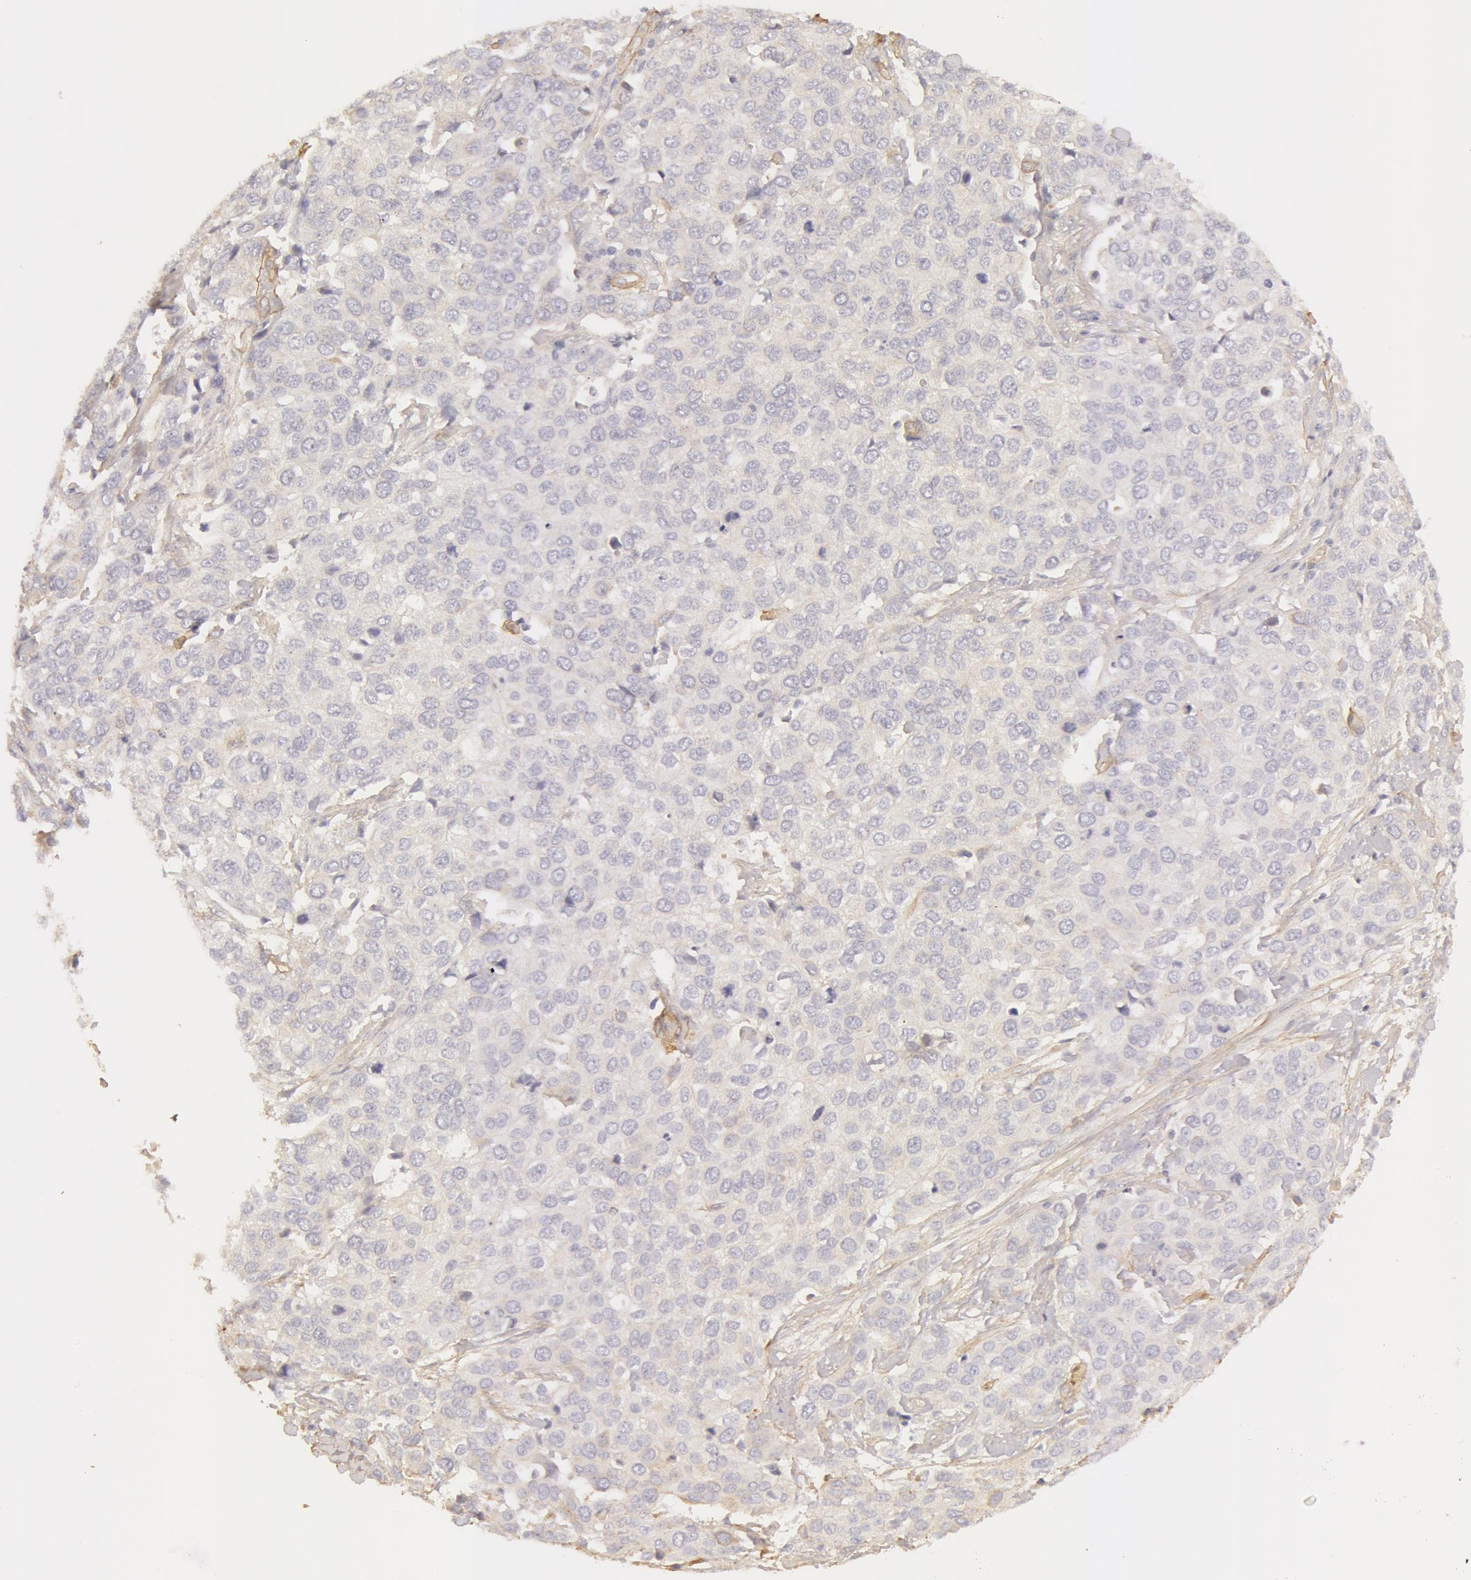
{"staining": {"intensity": "negative", "quantity": "none", "location": "none"}, "tissue": "cervical cancer", "cell_type": "Tumor cells", "image_type": "cancer", "snomed": [{"axis": "morphology", "description": "Squamous cell carcinoma, NOS"}, {"axis": "topography", "description": "Cervix"}], "caption": "Photomicrograph shows no protein expression in tumor cells of cervical cancer (squamous cell carcinoma) tissue. (Stains: DAB IHC with hematoxylin counter stain, Microscopy: brightfield microscopy at high magnification).", "gene": "COL4A1", "patient": {"sex": "female", "age": 54}}